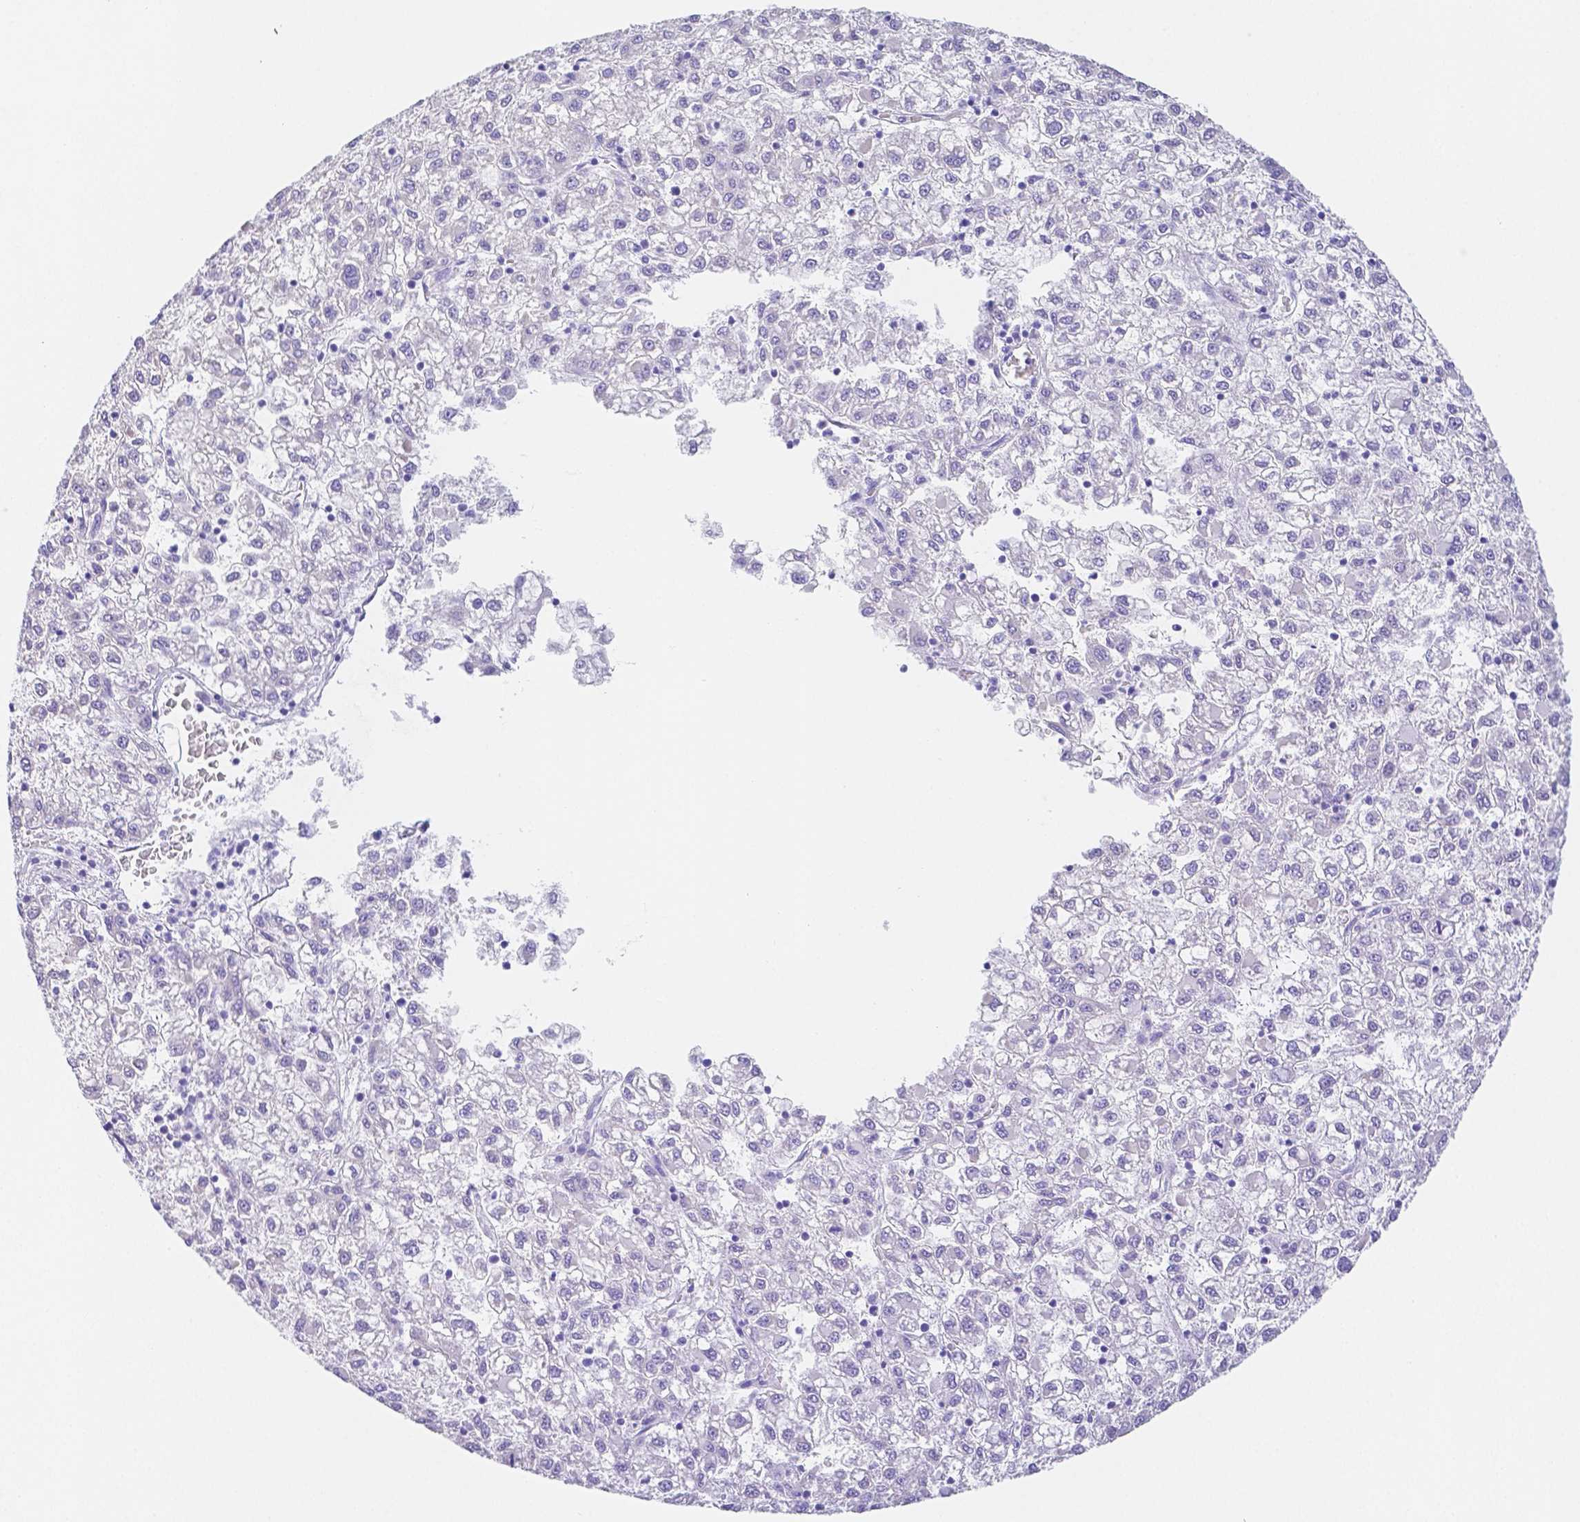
{"staining": {"intensity": "negative", "quantity": "none", "location": "none"}, "tissue": "liver cancer", "cell_type": "Tumor cells", "image_type": "cancer", "snomed": [{"axis": "morphology", "description": "Carcinoma, Hepatocellular, NOS"}, {"axis": "topography", "description": "Liver"}], "caption": "Immunohistochemistry photomicrograph of neoplastic tissue: liver hepatocellular carcinoma stained with DAB exhibits no significant protein positivity in tumor cells.", "gene": "ZG16B", "patient": {"sex": "male", "age": 40}}